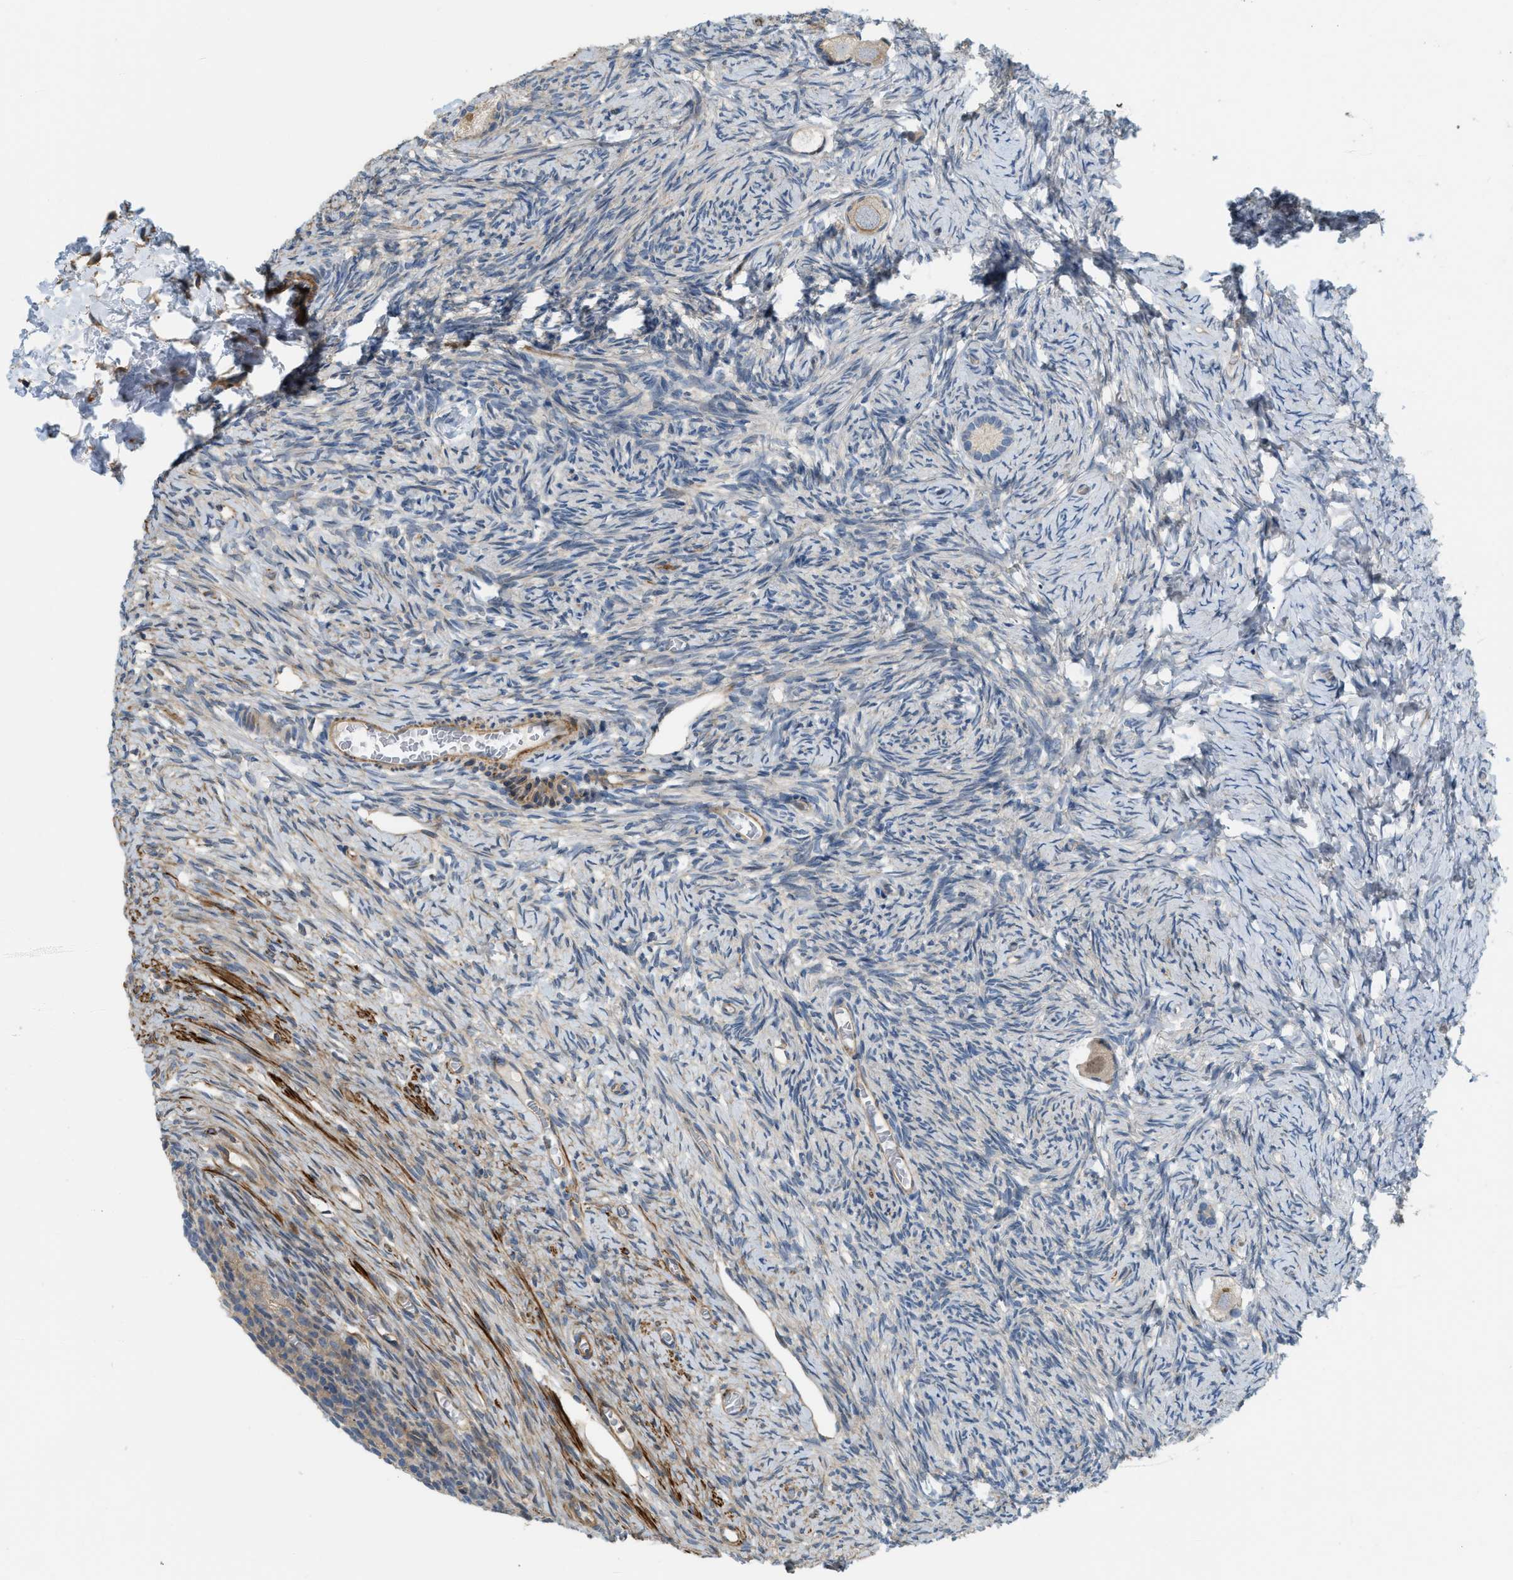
{"staining": {"intensity": "moderate", "quantity": ">75%", "location": "cytoplasmic/membranous"}, "tissue": "ovary", "cell_type": "Follicle cells", "image_type": "normal", "snomed": [{"axis": "morphology", "description": "Normal tissue, NOS"}, {"axis": "topography", "description": "Ovary"}], "caption": "A histopathology image of ovary stained for a protein exhibits moderate cytoplasmic/membranous brown staining in follicle cells.", "gene": "BTN3A2", "patient": {"sex": "female", "age": 27}}